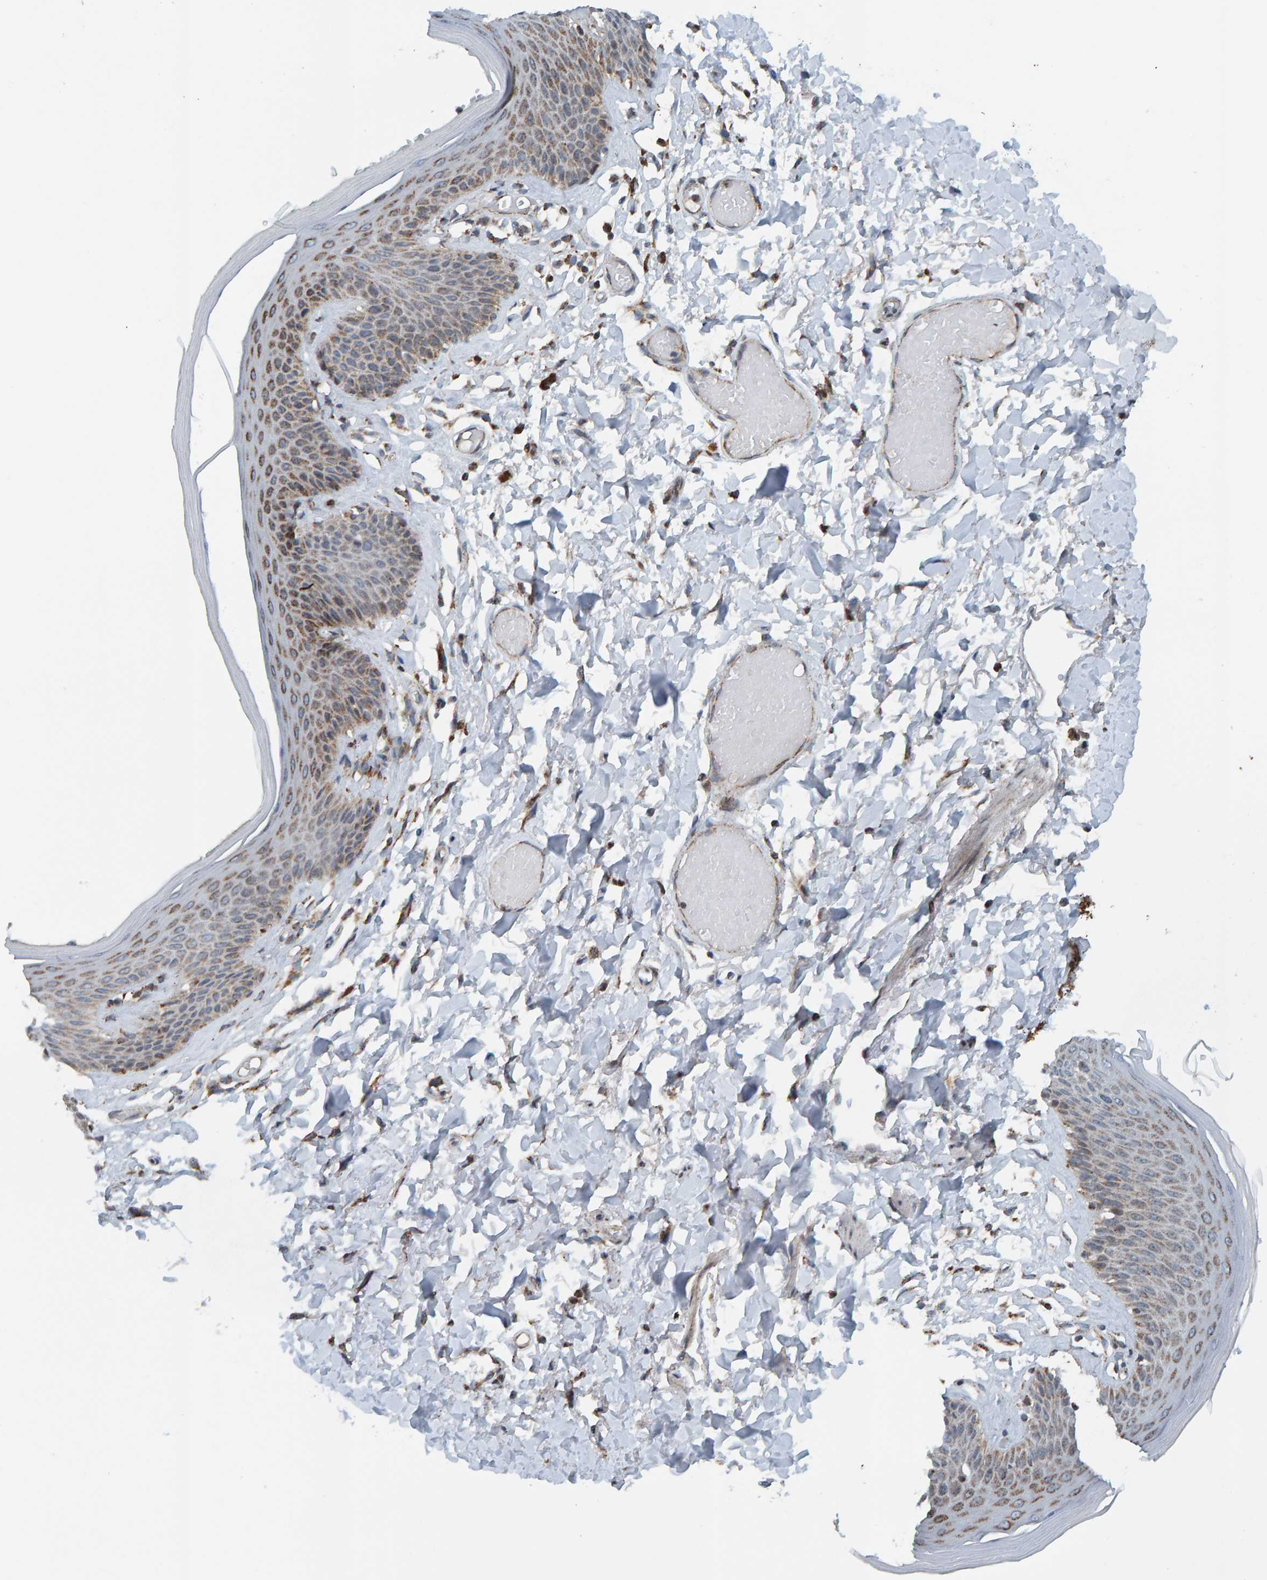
{"staining": {"intensity": "moderate", "quantity": ">75%", "location": "cytoplasmic/membranous"}, "tissue": "skin", "cell_type": "Epidermal cells", "image_type": "normal", "snomed": [{"axis": "morphology", "description": "Normal tissue, NOS"}, {"axis": "topography", "description": "Vulva"}], "caption": "Skin stained with a brown dye displays moderate cytoplasmic/membranous positive positivity in approximately >75% of epidermal cells.", "gene": "ZNF48", "patient": {"sex": "female", "age": 73}}